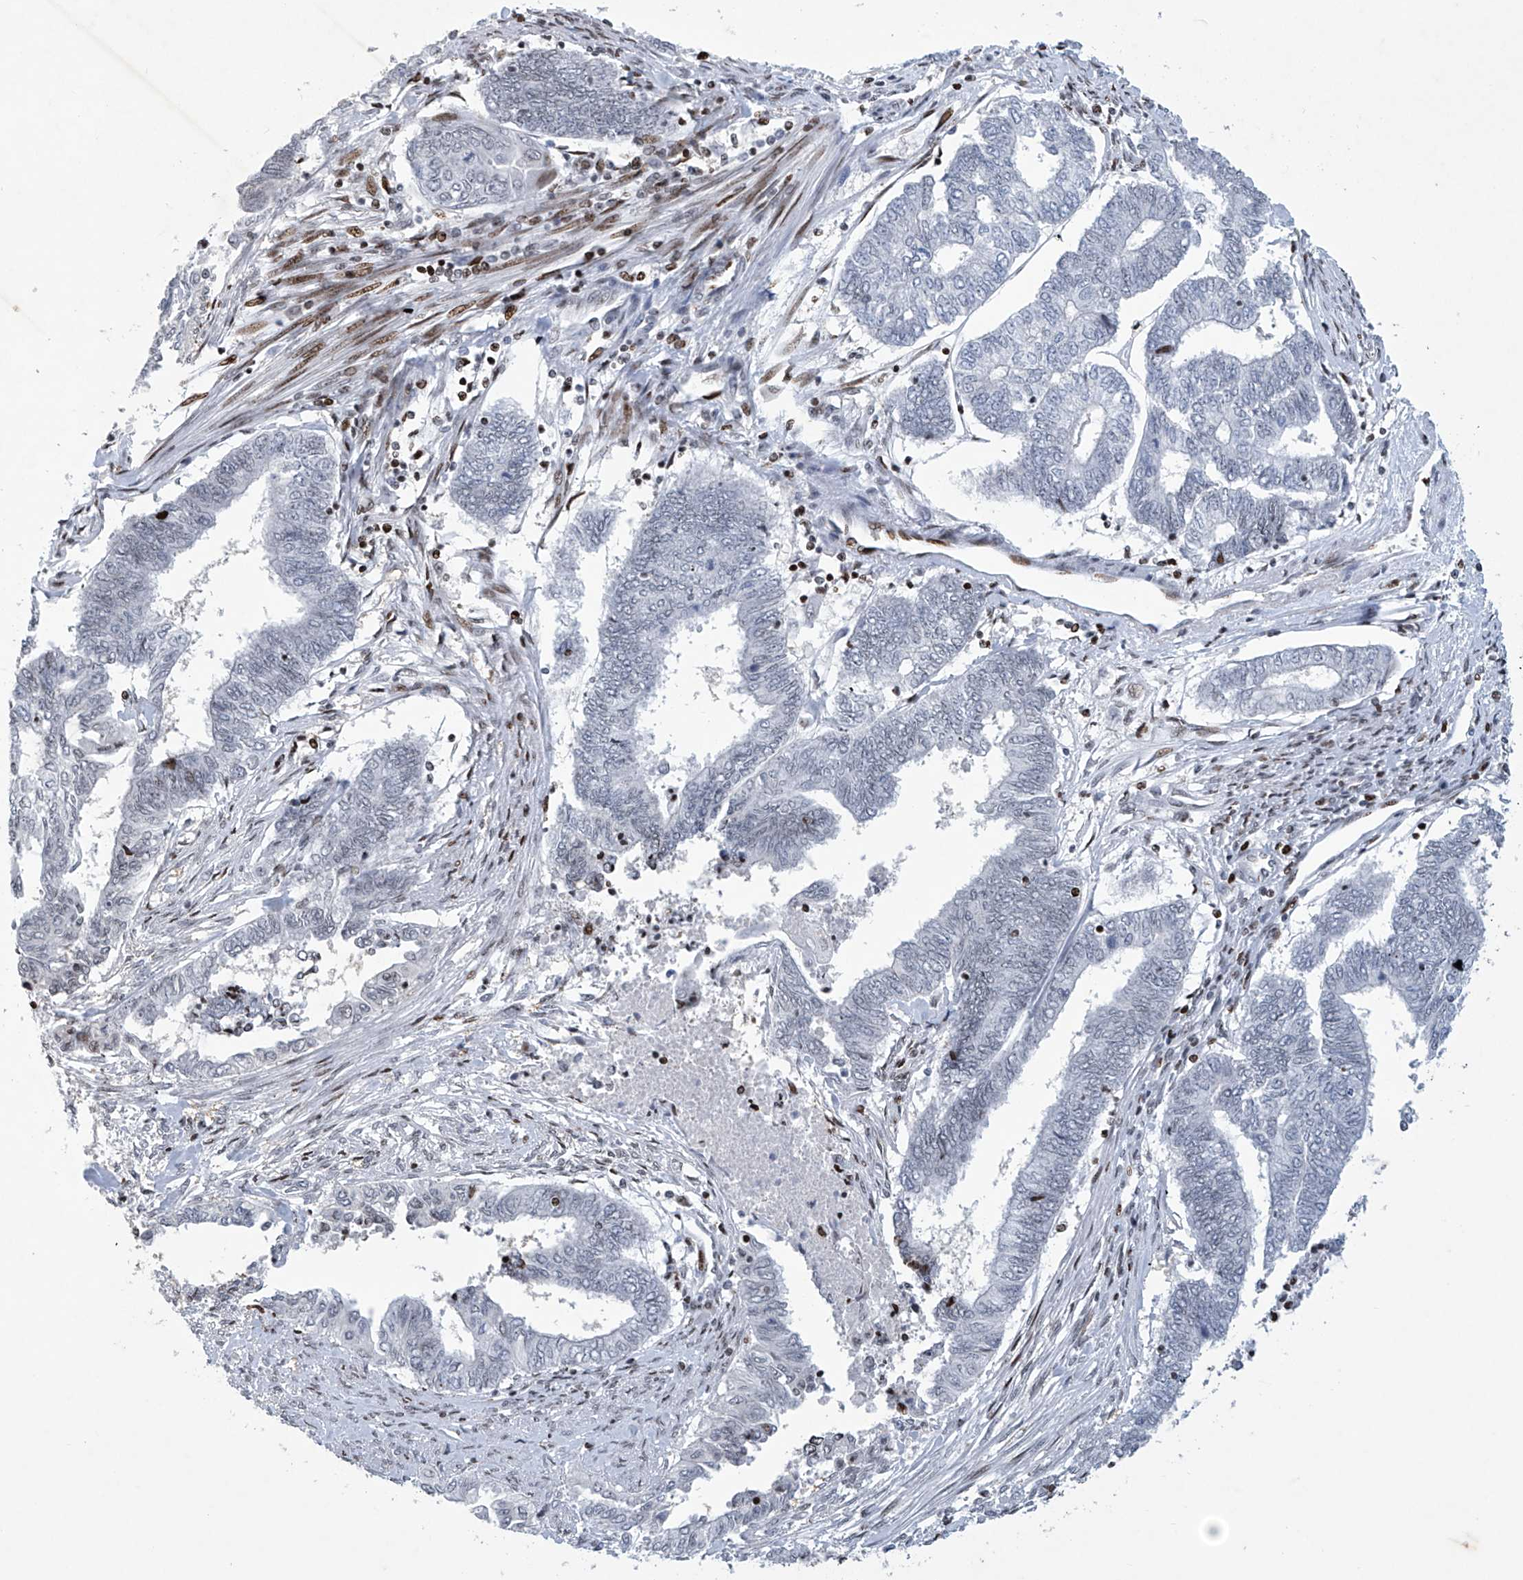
{"staining": {"intensity": "negative", "quantity": "none", "location": "none"}, "tissue": "endometrial cancer", "cell_type": "Tumor cells", "image_type": "cancer", "snomed": [{"axis": "morphology", "description": "Adenocarcinoma, NOS"}, {"axis": "topography", "description": "Uterus"}, {"axis": "topography", "description": "Endometrium"}], "caption": "This is a micrograph of immunohistochemistry staining of endometrial cancer (adenocarcinoma), which shows no staining in tumor cells.", "gene": "RFX7", "patient": {"sex": "female", "age": 70}}